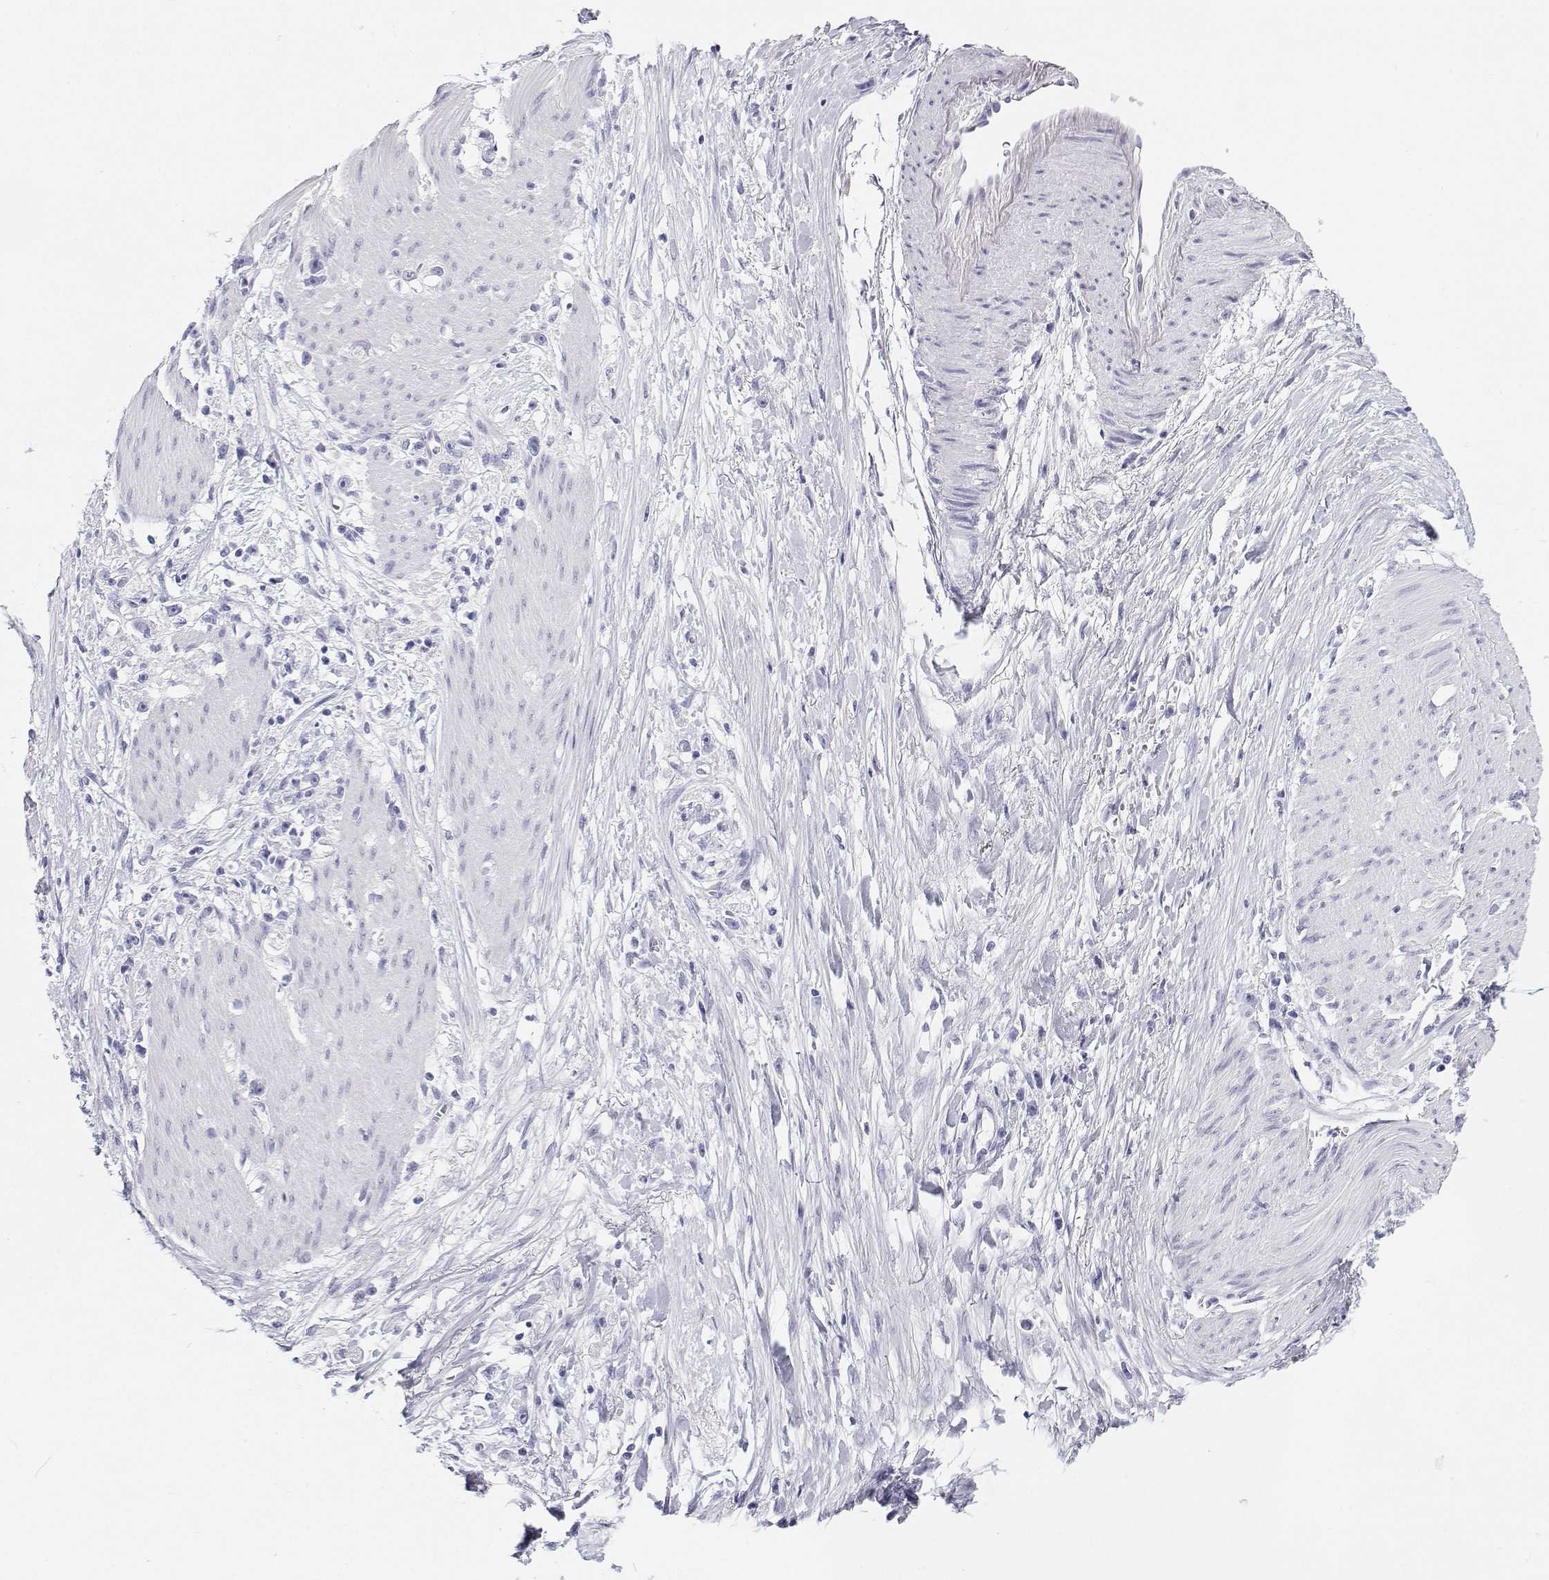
{"staining": {"intensity": "negative", "quantity": "none", "location": "none"}, "tissue": "stomach cancer", "cell_type": "Tumor cells", "image_type": "cancer", "snomed": [{"axis": "morphology", "description": "Adenocarcinoma, NOS"}, {"axis": "topography", "description": "Stomach"}], "caption": "The photomicrograph displays no staining of tumor cells in adenocarcinoma (stomach).", "gene": "BHMT", "patient": {"sex": "female", "age": 59}}